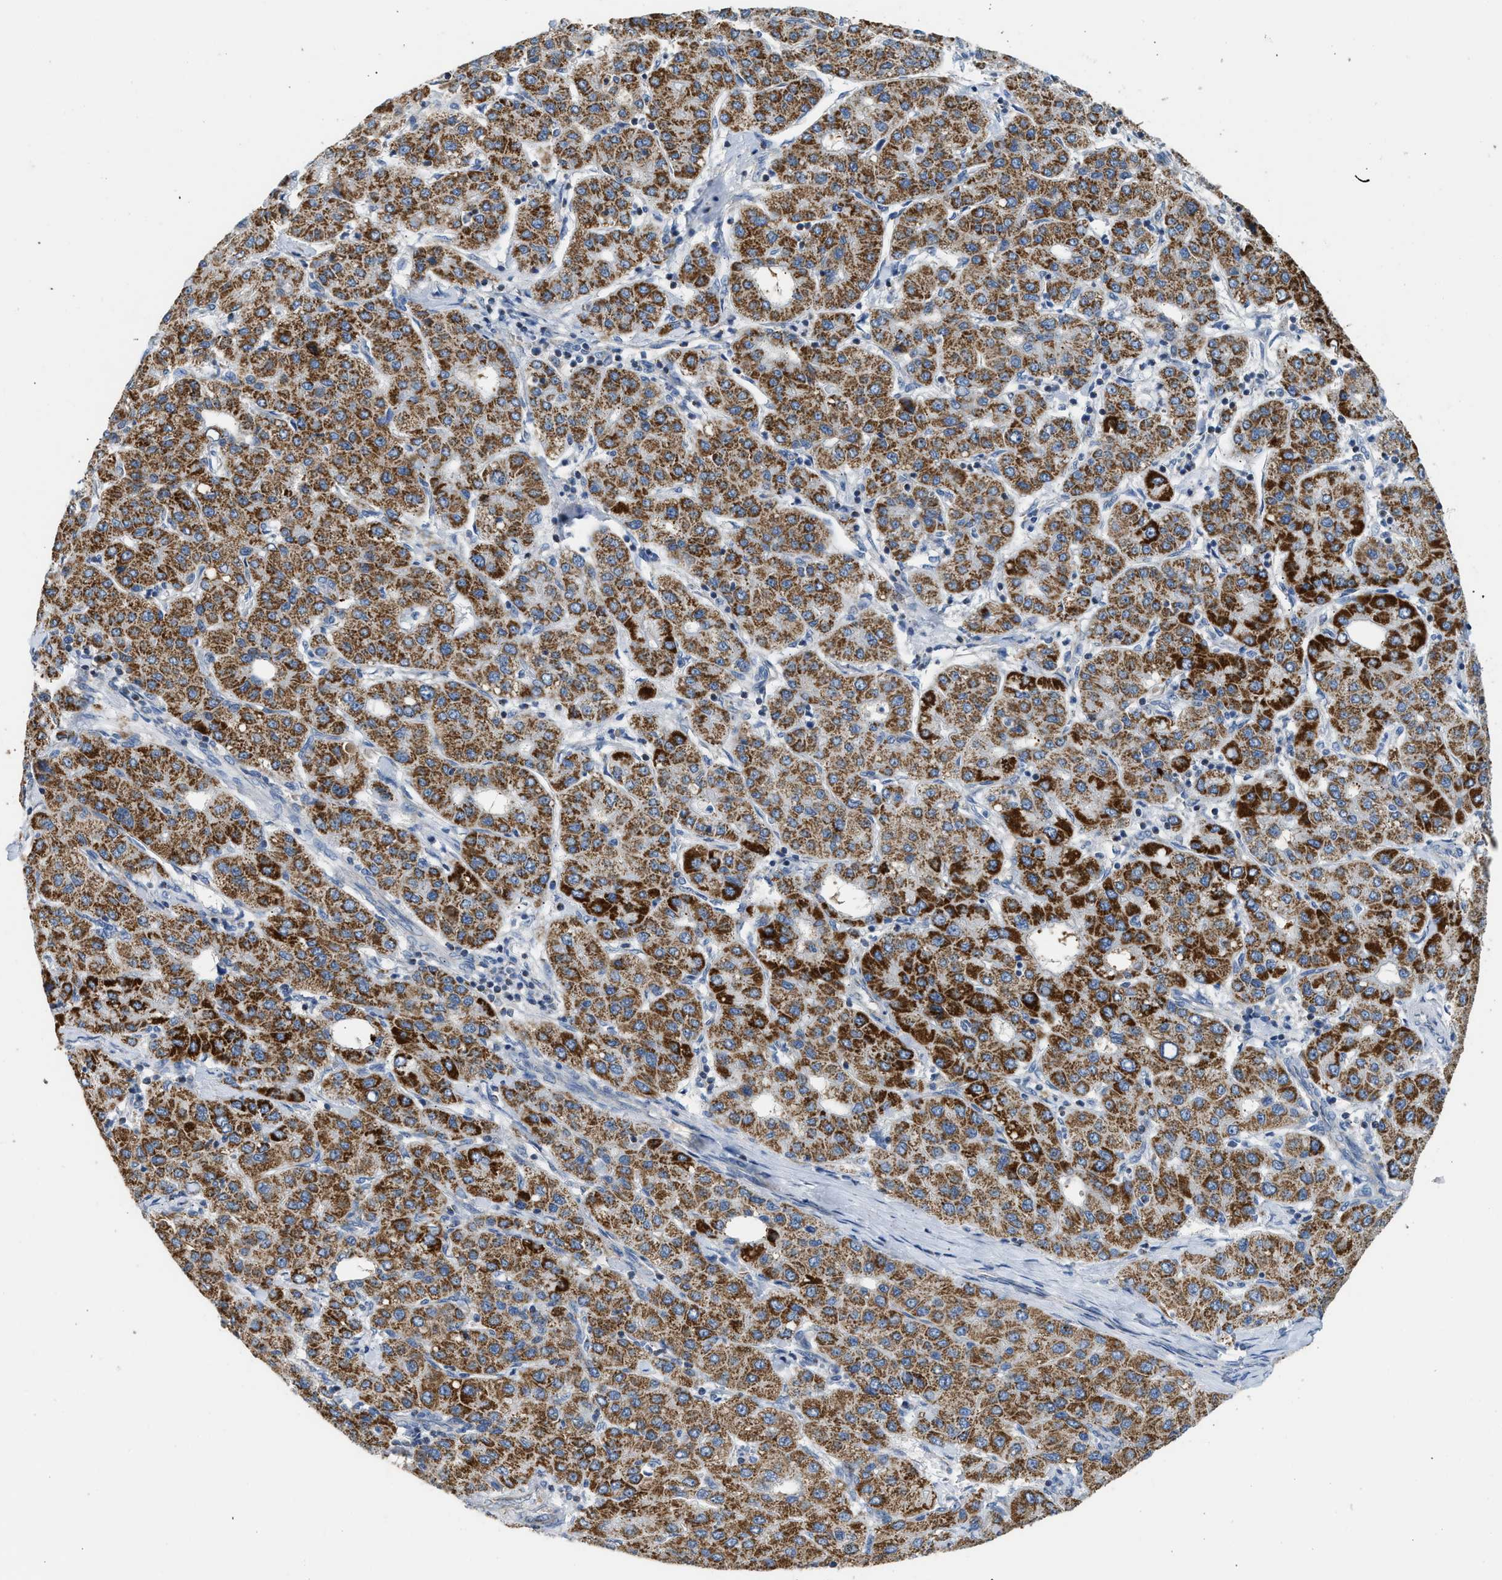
{"staining": {"intensity": "strong", "quantity": ">75%", "location": "cytoplasmic/membranous"}, "tissue": "liver cancer", "cell_type": "Tumor cells", "image_type": "cancer", "snomed": [{"axis": "morphology", "description": "Carcinoma, Hepatocellular, NOS"}, {"axis": "topography", "description": "Liver"}], "caption": "Human hepatocellular carcinoma (liver) stained with a protein marker demonstrates strong staining in tumor cells.", "gene": "GOT2", "patient": {"sex": "male", "age": 65}}